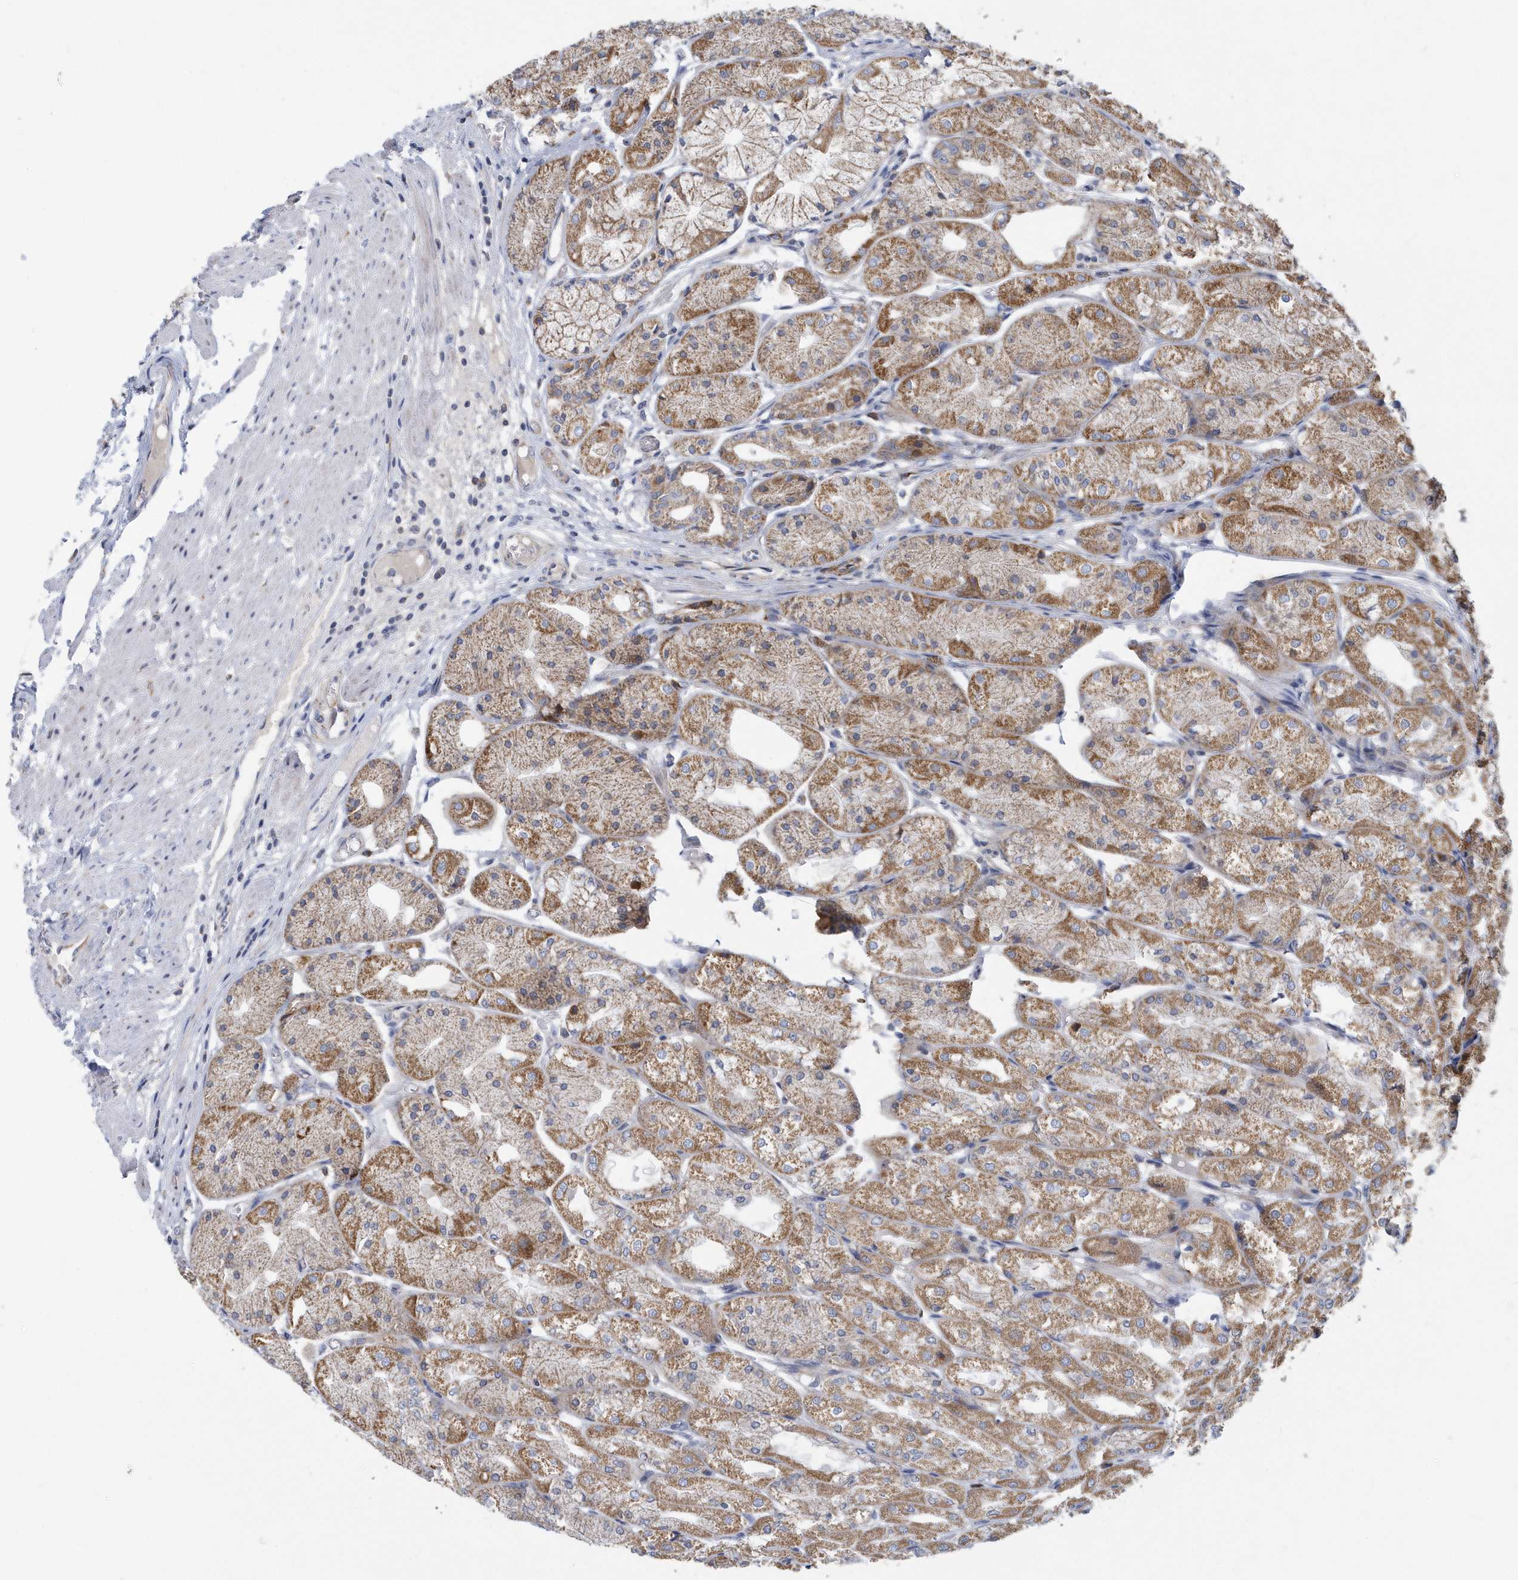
{"staining": {"intensity": "moderate", "quantity": ">75%", "location": "cytoplasmic/membranous"}, "tissue": "stomach", "cell_type": "Glandular cells", "image_type": "normal", "snomed": [{"axis": "morphology", "description": "Normal tissue, NOS"}, {"axis": "topography", "description": "Stomach, upper"}], "caption": "DAB (3,3'-diaminobenzidine) immunohistochemical staining of unremarkable stomach demonstrates moderate cytoplasmic/membranous protein positivity in approximately >75% of glandular cells.", "gene": "VWA5B2", "patient": {"sex": "male", "age": 72}}